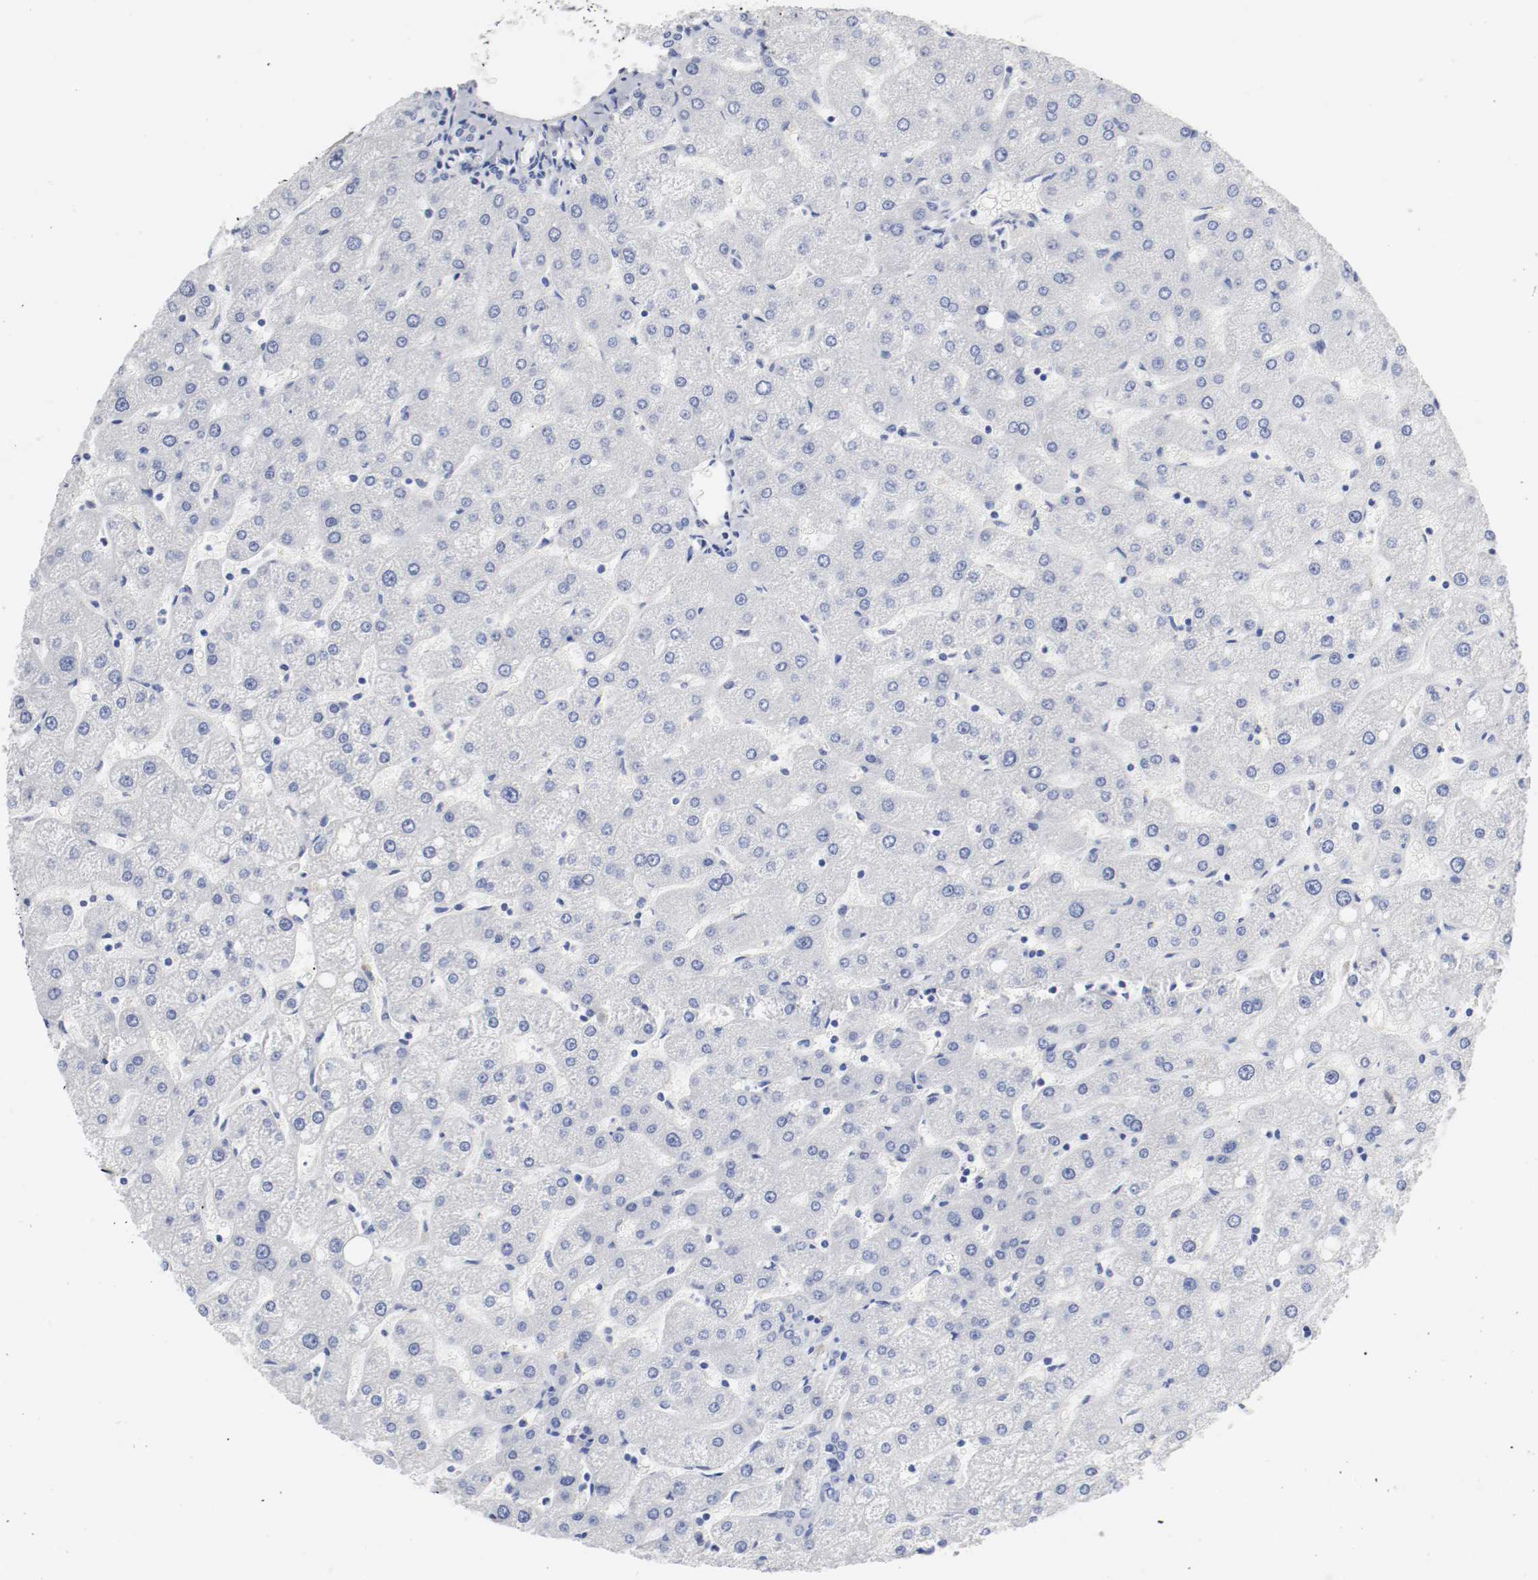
{"staining": {"intensity": "negative", "quantity": "none", "location": "none"}, "tissue": "liver", "cell_type": "Cholangiocytes", "image_type": "normal", "snomed": [{"axis": "morphology", "description": "Normal tissue, NOS"}, {"axis": "topography", "description": "Liver"}], "caption": "The photomicrograph reveals no staining of cholangiocytes in benign liver. (DAB (3,3'-diaminobenzidine) IHC visualized using brightfield microscopy, high magnification).", "gene": "GAD1", "patient": {"sex": "male", "age": 67}}